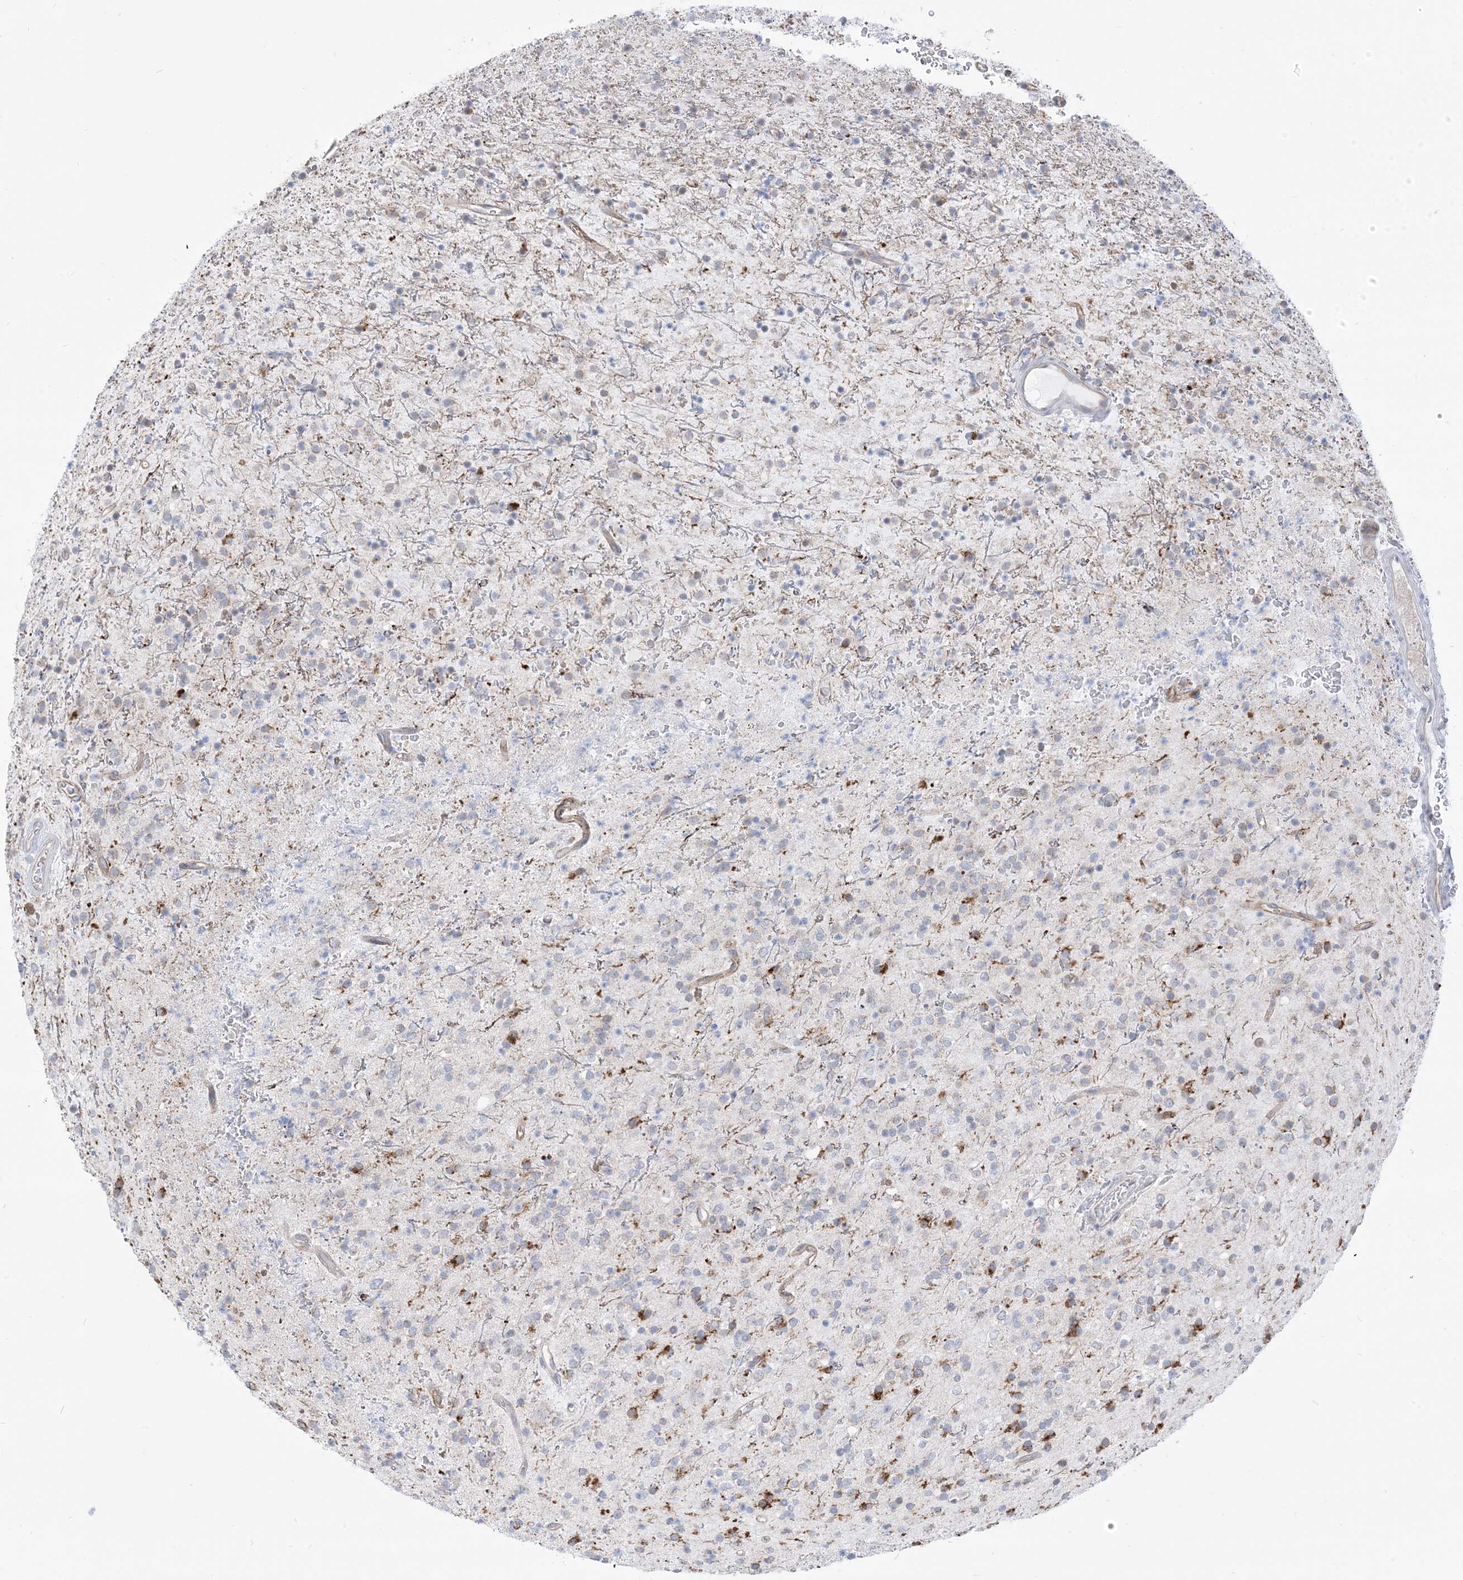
{"staining": {"intensity": "negative", "quantity": "none", "location": "none"}, "tissue": "glioma", "cell_type": "Tumor cells", "image_type": "cancer", "snomed": [{"axis": "morphology", "description": "Glioma, malignant, High grade"}, {"axis": "topography", "description": "Brain"}], "caption": "Histopathology image shows no significant protein positivity in tumor cells of malignant glioma (high-grade).", "gene": "CASP4", "patient": {"sex": "male", "age": 34}}